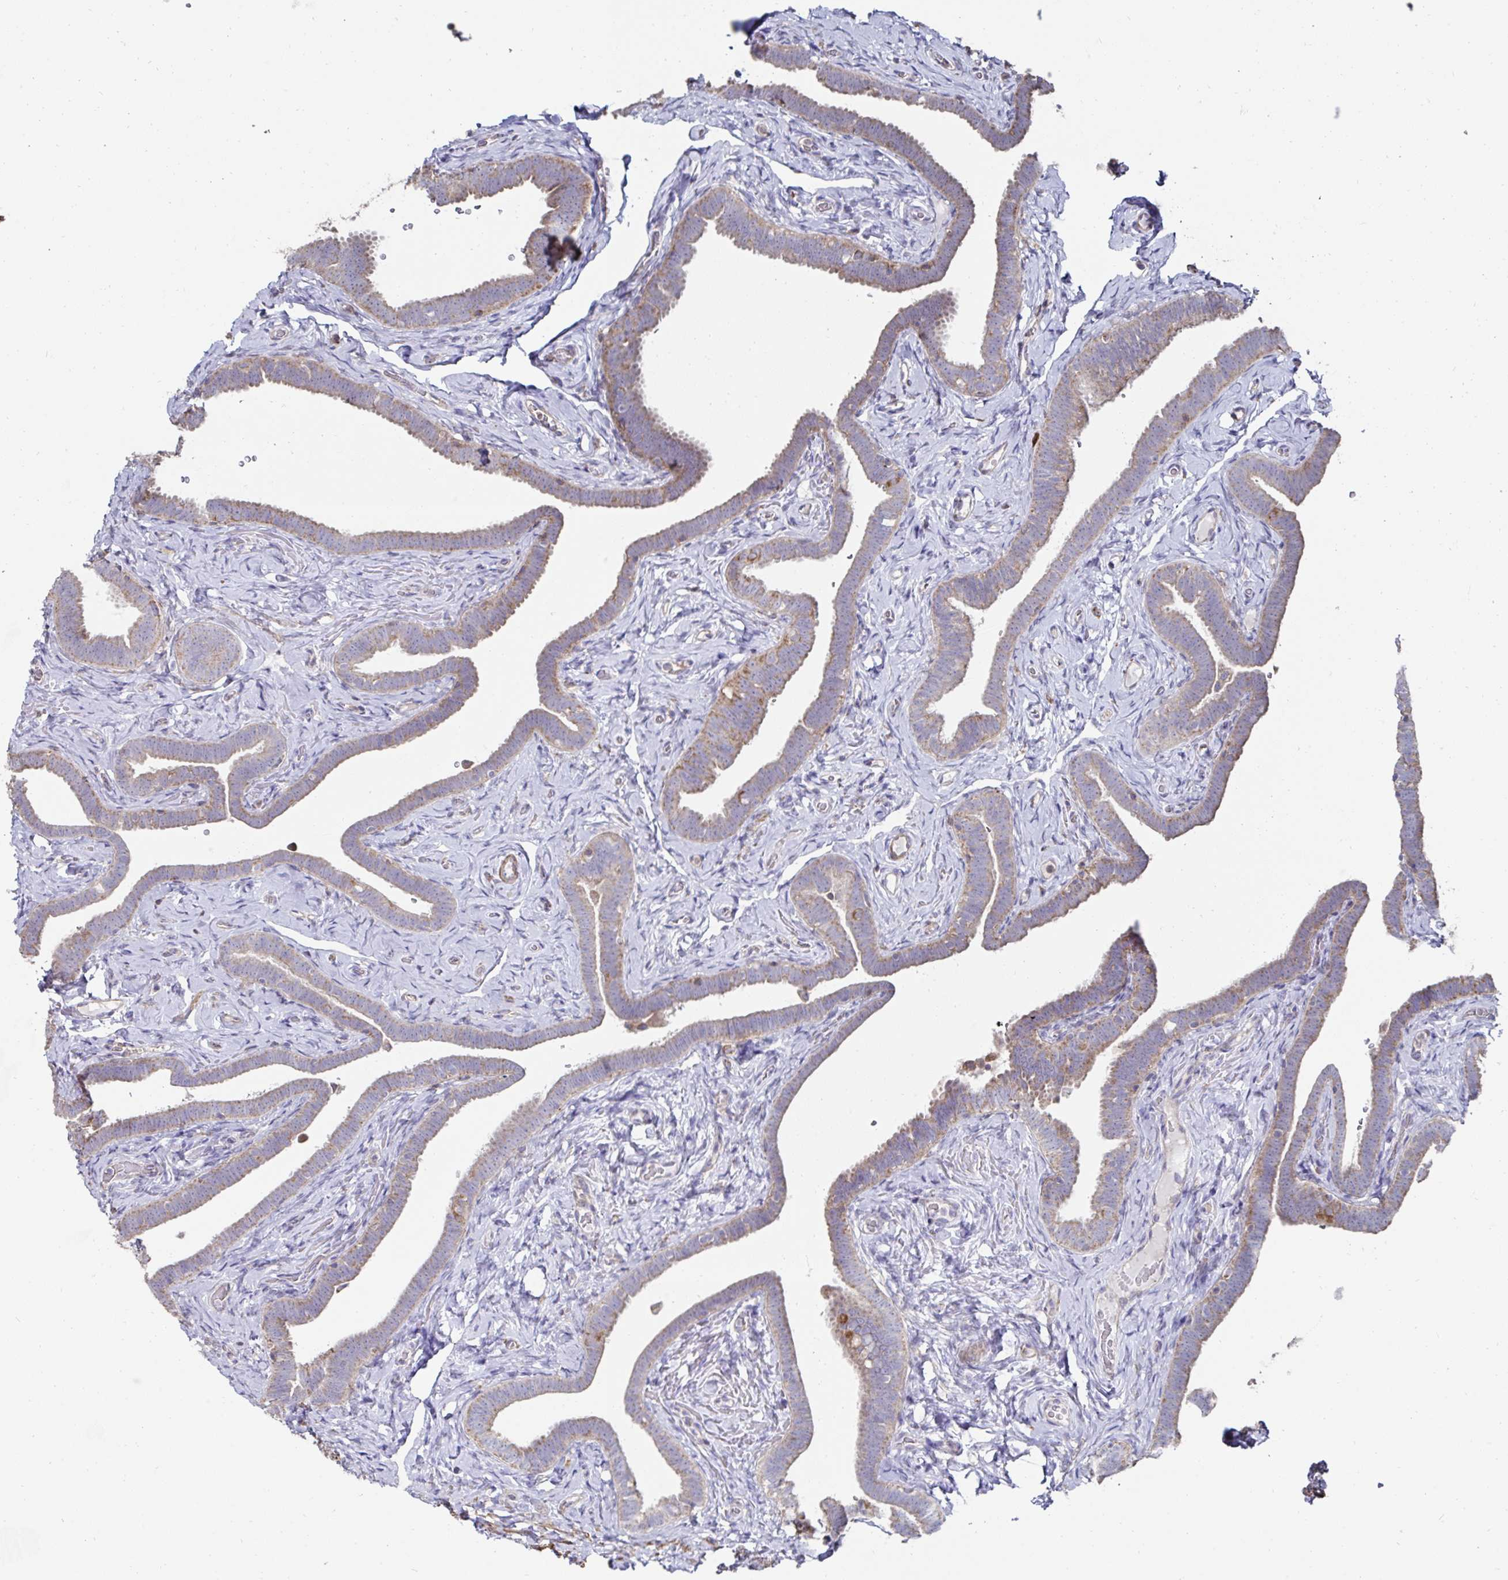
{"staining": {"intensity": "moderate", "quantity": "25%-75%", "location": "cytoplasmic/membranous"}, "tissue": "fallopian tube", "cell_type": "Glandular cells", "image_type": "normal", "snomed": [{"axis": "morphology", "description": "Normal tissue, NOS"}, {"axis": "topography", "description": "Fallopian tube"}], "caption": "Immunohistochemistry (IHC) micrograph of unremarkable fallopian tube: fallopian tube stained using immunohistochemistry (IHC) demonstrates medium levels of moderate protein expression localized specifically in the cytoplasmic/membranous of glandular cells, appearing as a cytoplasmic/membranous brown color.", "gene": "DZANK1", "patient": {"sex": "female", "age": 69}}